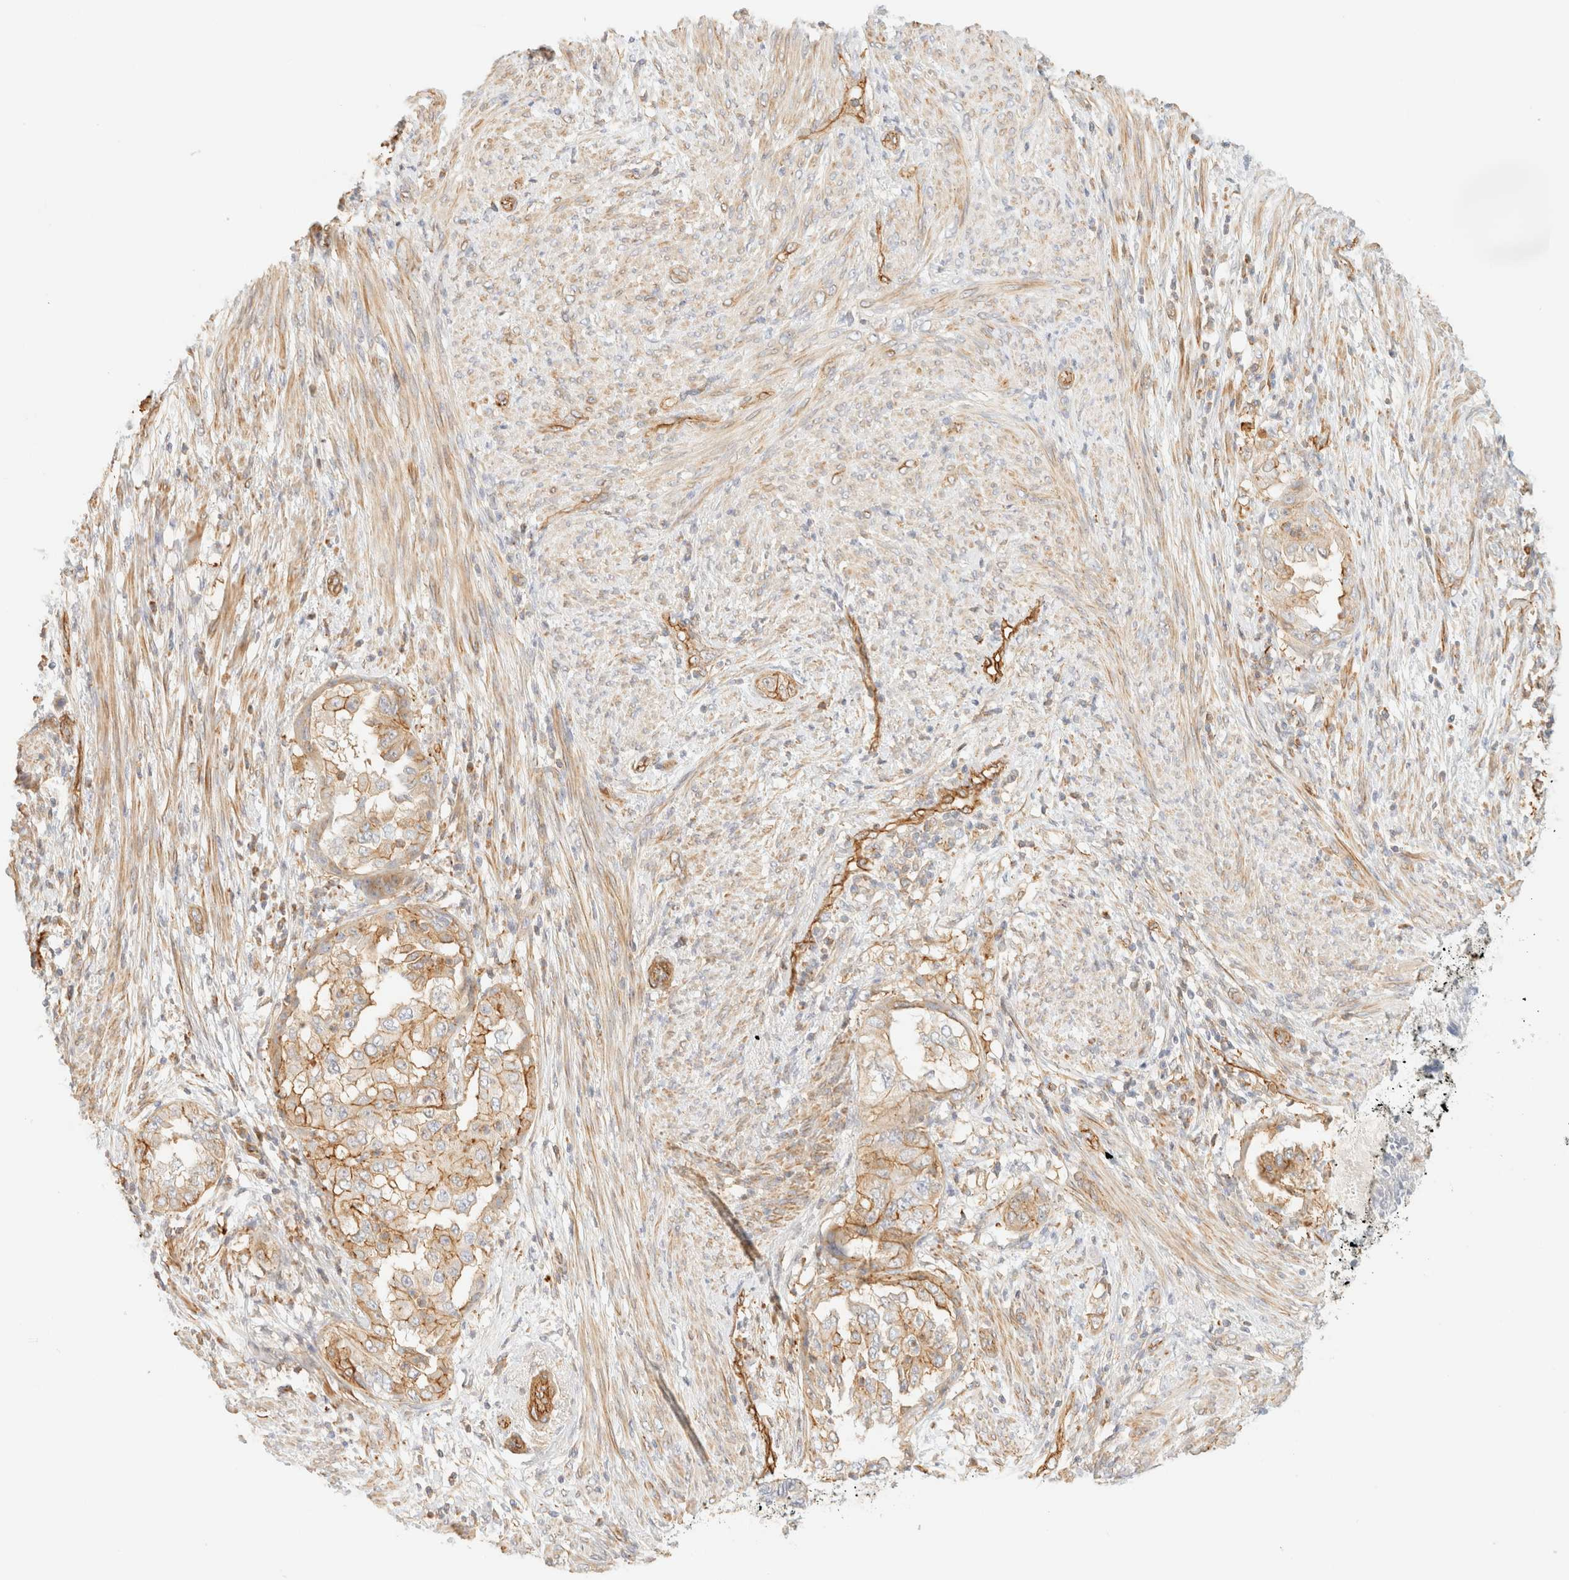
{"staining": {"intensity": "moderate", "quantity": "25%-75%", "location": "cytoplasmic/membranous"}, "tissue": "endometrial cancer", "cell_type": "Tumor cells", "image_type": "cancer", "snomed": [{"axis": "morphology", "description": "Adenocarcinoma, NOS"}, {"axis": "topography", "description": "Endometrium"}], "caption": "An image of endometrial cancer stained for a protein reveals moderate cytoplasmic/membranous brown staining in tumor cells. Using DAB (brown) and hematoxylin (blue) stains, captured at high magnification using brightfield microscopy.", "gene": "OTOP2", "patient": {"sex": "female", "age": 85}}